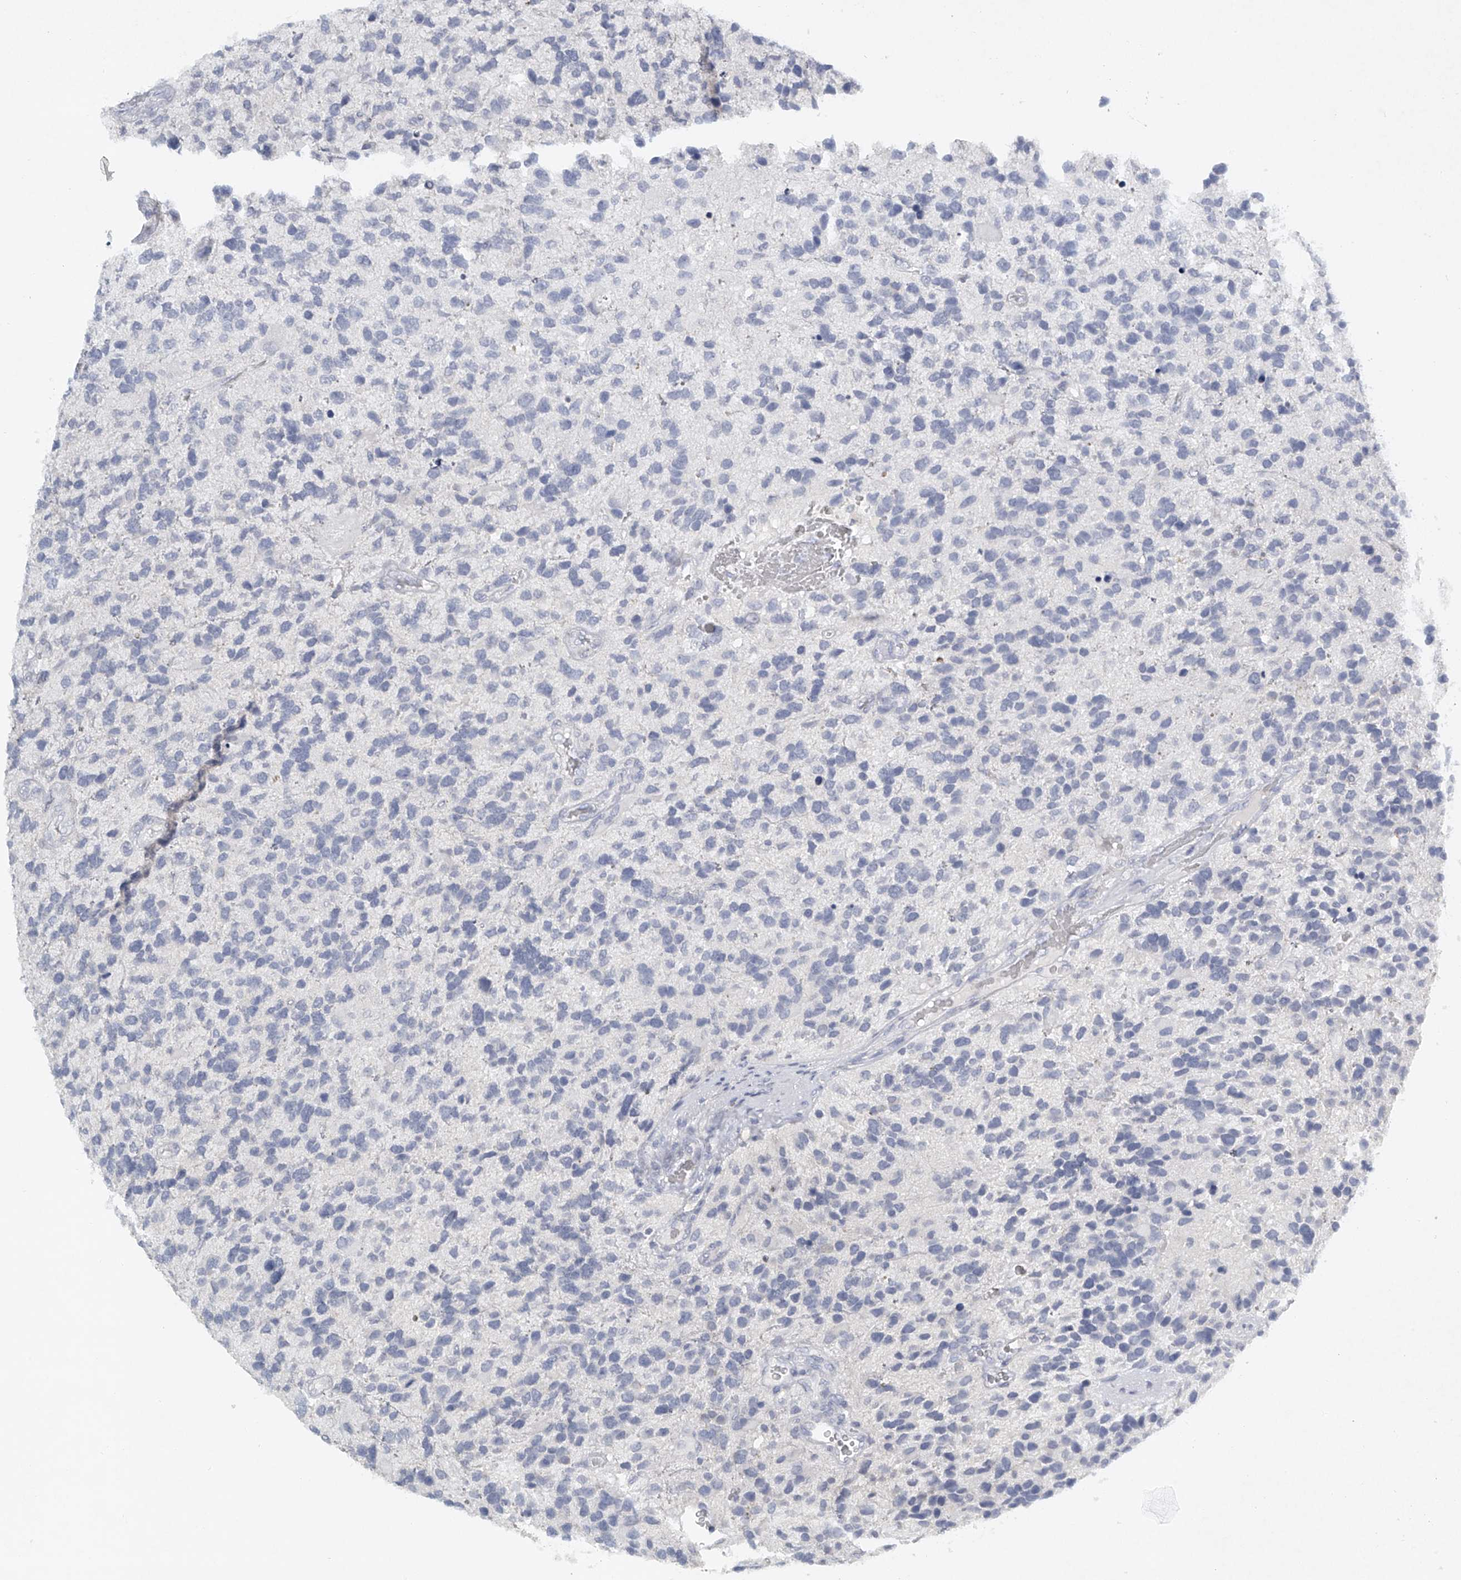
{"staining": {"intensity": "negative", "quantity": "none", "location": "none"}, "tissue": "glioma", "cell_type": "Tumor cells", "image_type": "cancer", "snomed": [{"axis": "morphology", "description": "Glioma, malignant, High grade"}, {"axis": "topography", "description": "Brain"}], "caption": "Malignant glioma (high-grade) stained for a protein using immunohistochemistry shows no staining tumor cells.", "gene": "FAT2", "patient": {"sex": "female", "age": 58}}